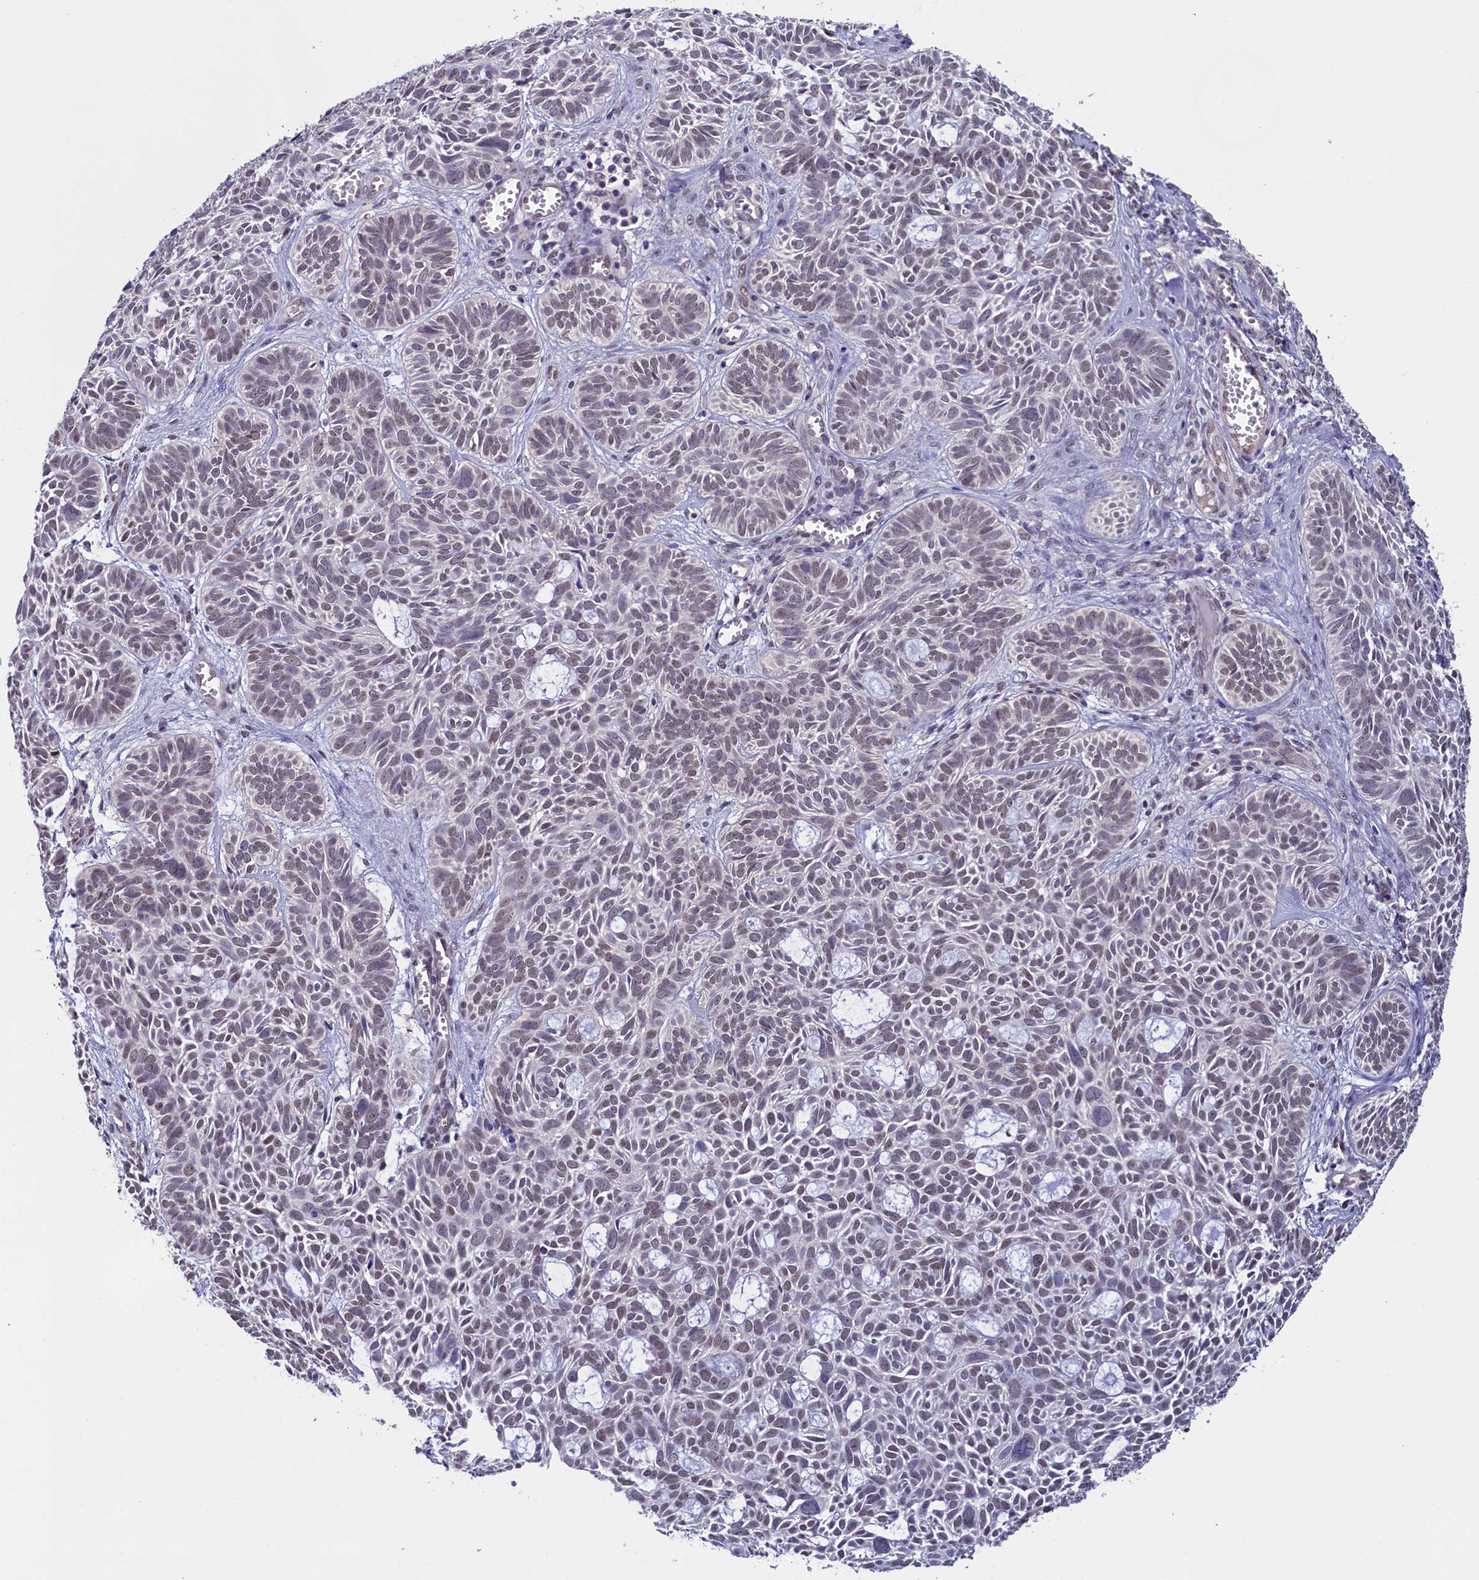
{"staining": {"intensity": "weak", "quantity": "25%-75%", "location": "nuclear"}, "tissue": "skin cancer", "cell_type": "Tumor cells", "image_type": "cancer", "snomed": [{"axis": "morphology", "description": "Basal cell carcinoma"}, {"axis": "topography", "description": "Skin"}], "caption": "Immunohistochemical staining of human skin cancer demonstrates weak nuclear protein staining in approximately 25%-75% of tumor cells.", "gene": "FLYWCH2", "patient": {"sex": "male", "age": 69}}